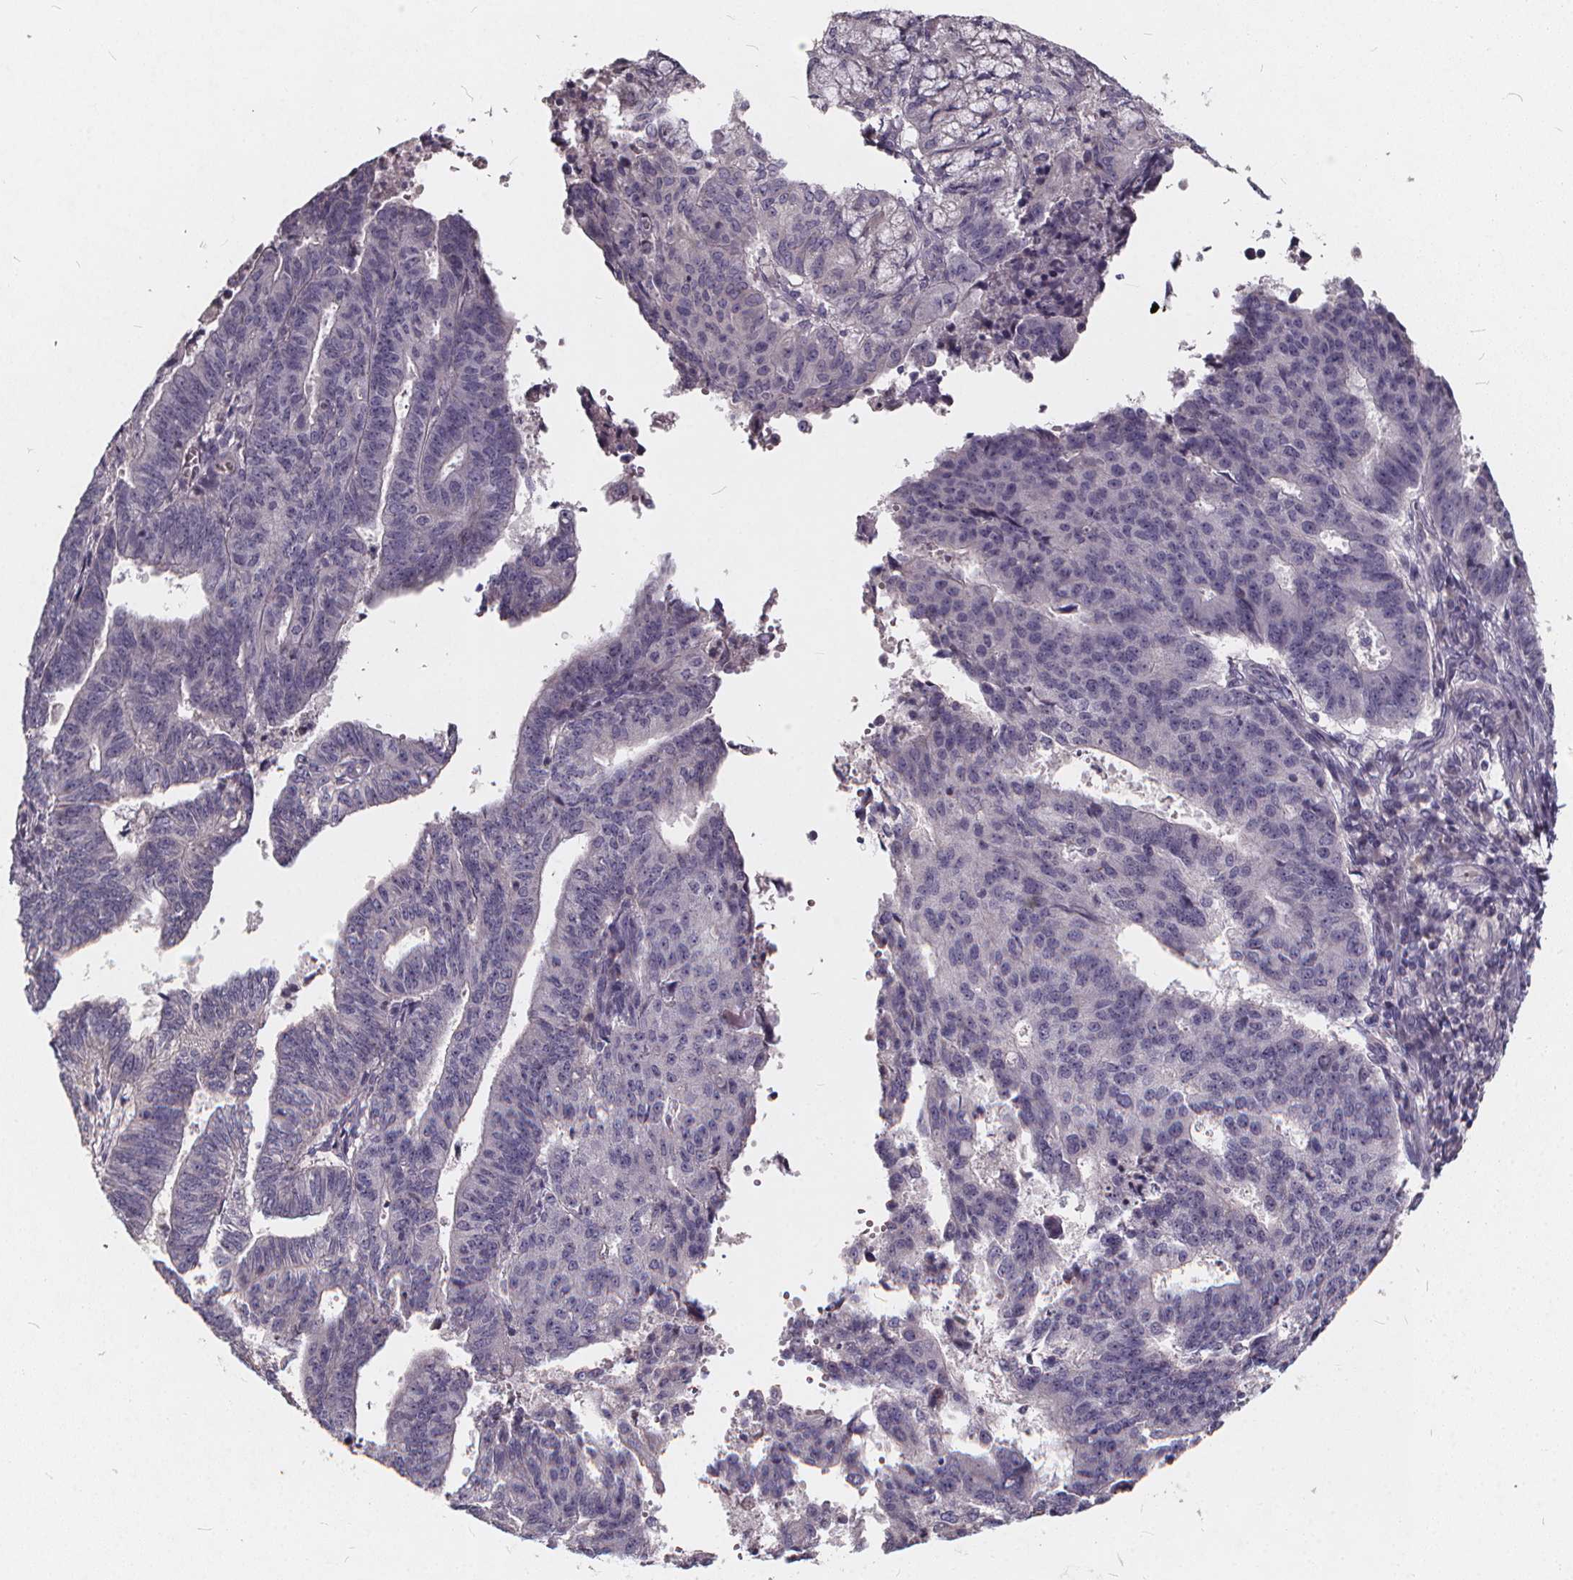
{"staining": {"intensity": "negative", "quantity": "none", "location": "none"}, "tissue": "endometrial cancer", "cell_type": "Tumor cells", "image_type": "cancer", "snomed": [{"axis": "morphology", "description": "Adenocarcinoma, NOS"}, {"axis": "topography", "description": "Endometrium"}], "caption": "Immunohistochemical staining of human endometrial adenocarcinoma demonstrates no significant staining in tumor cells.", "gene": "TSPAN14", "patient": {"sex": "female", "age": 82}}